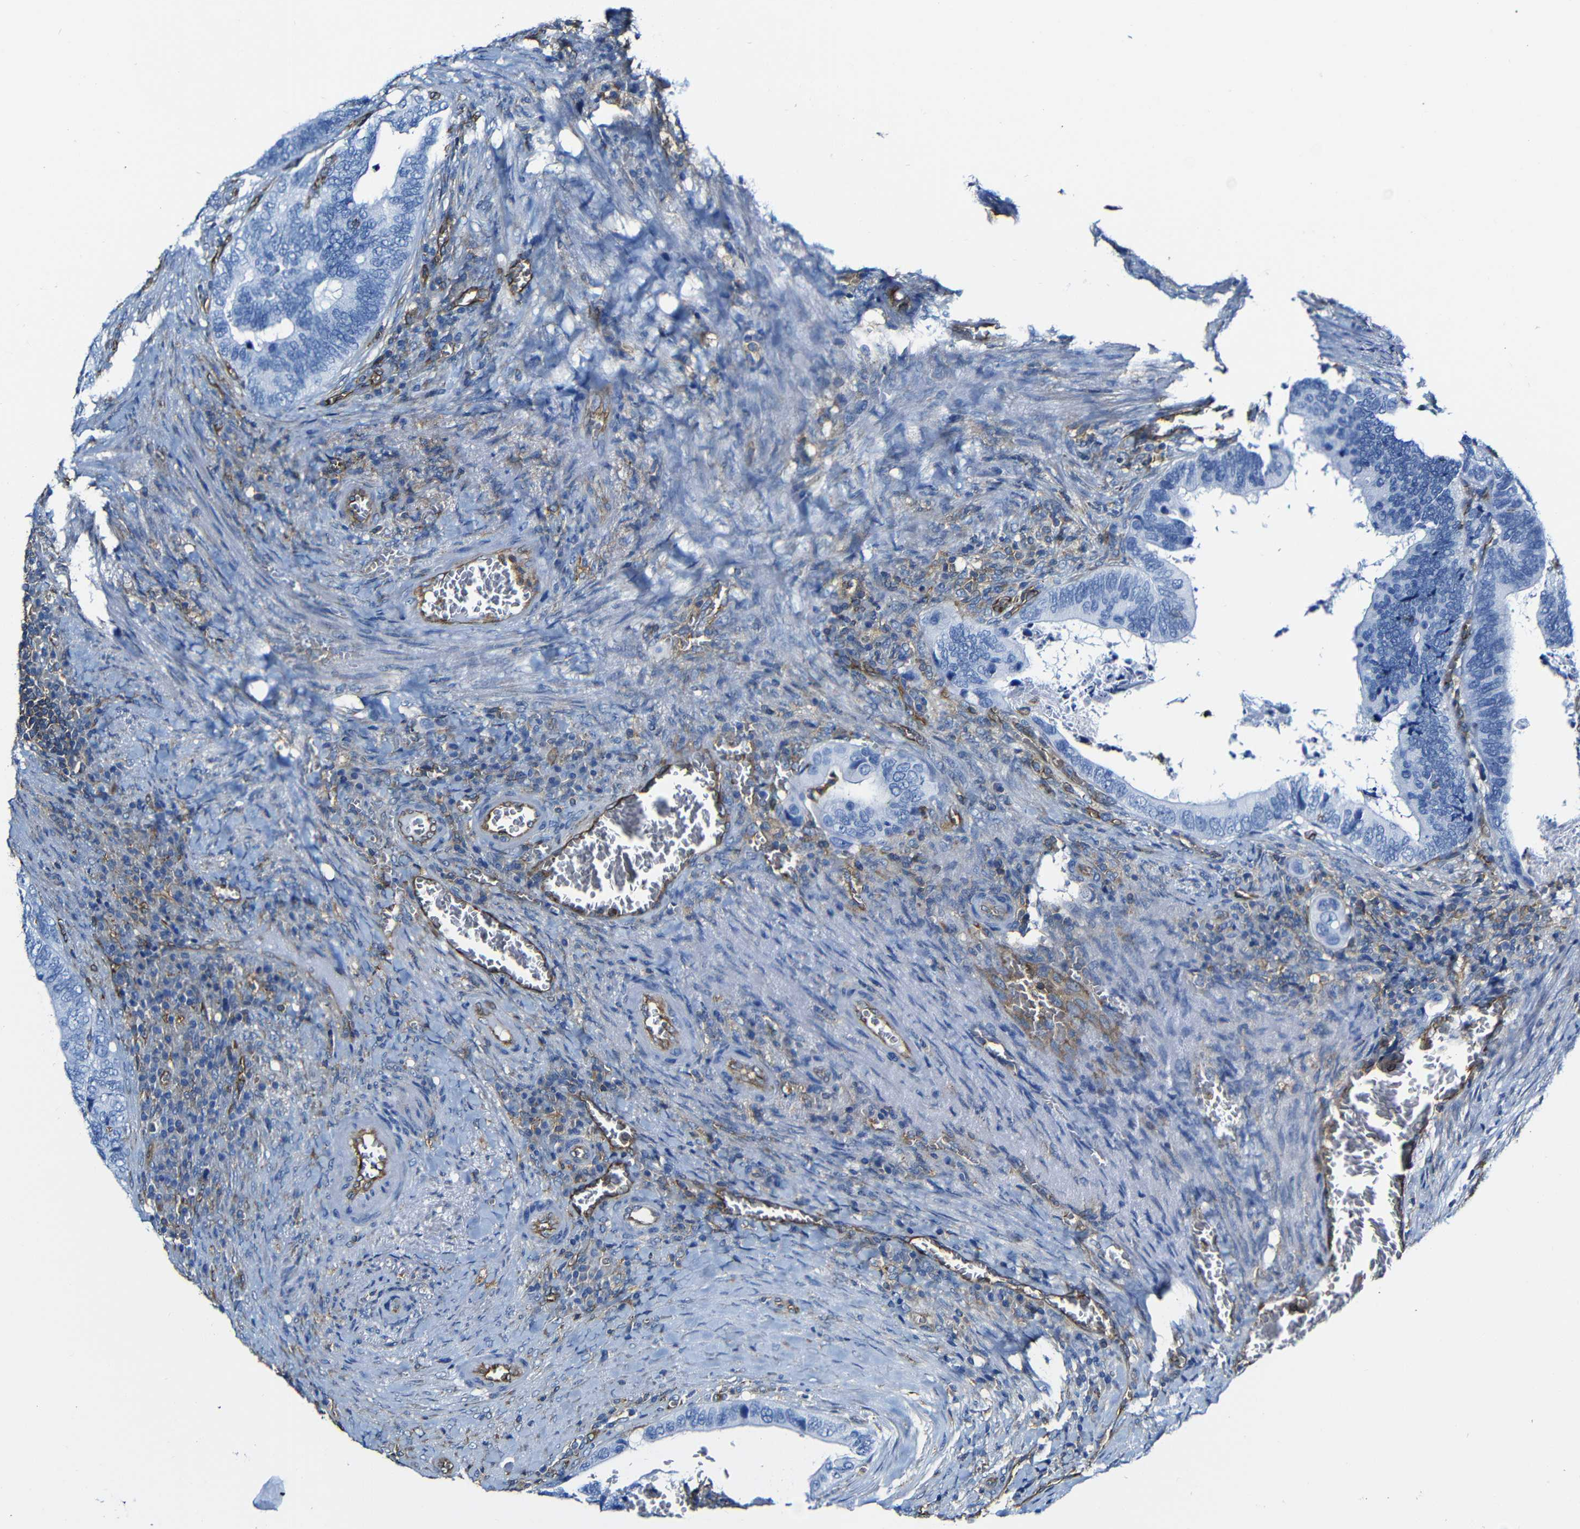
{"staining": {"intensity": "negative", "quantity": "none", "location": "none"}, "tissue": "colorectal cancer", "cell_type": "Tumor cells", "image_type": "cancer", "snomed": [{"axis": "morphology", "description": "Adenocarcinoma, NOS"}, {"axis": "topography", "description": "Colon"}], "caption": "Immunohistochemistry (IHC) of colorectal adenocarcinoma reveals no expression in tumor cells.", "gene": "MSN", "patient": {"sex": "male", "age": 72}}